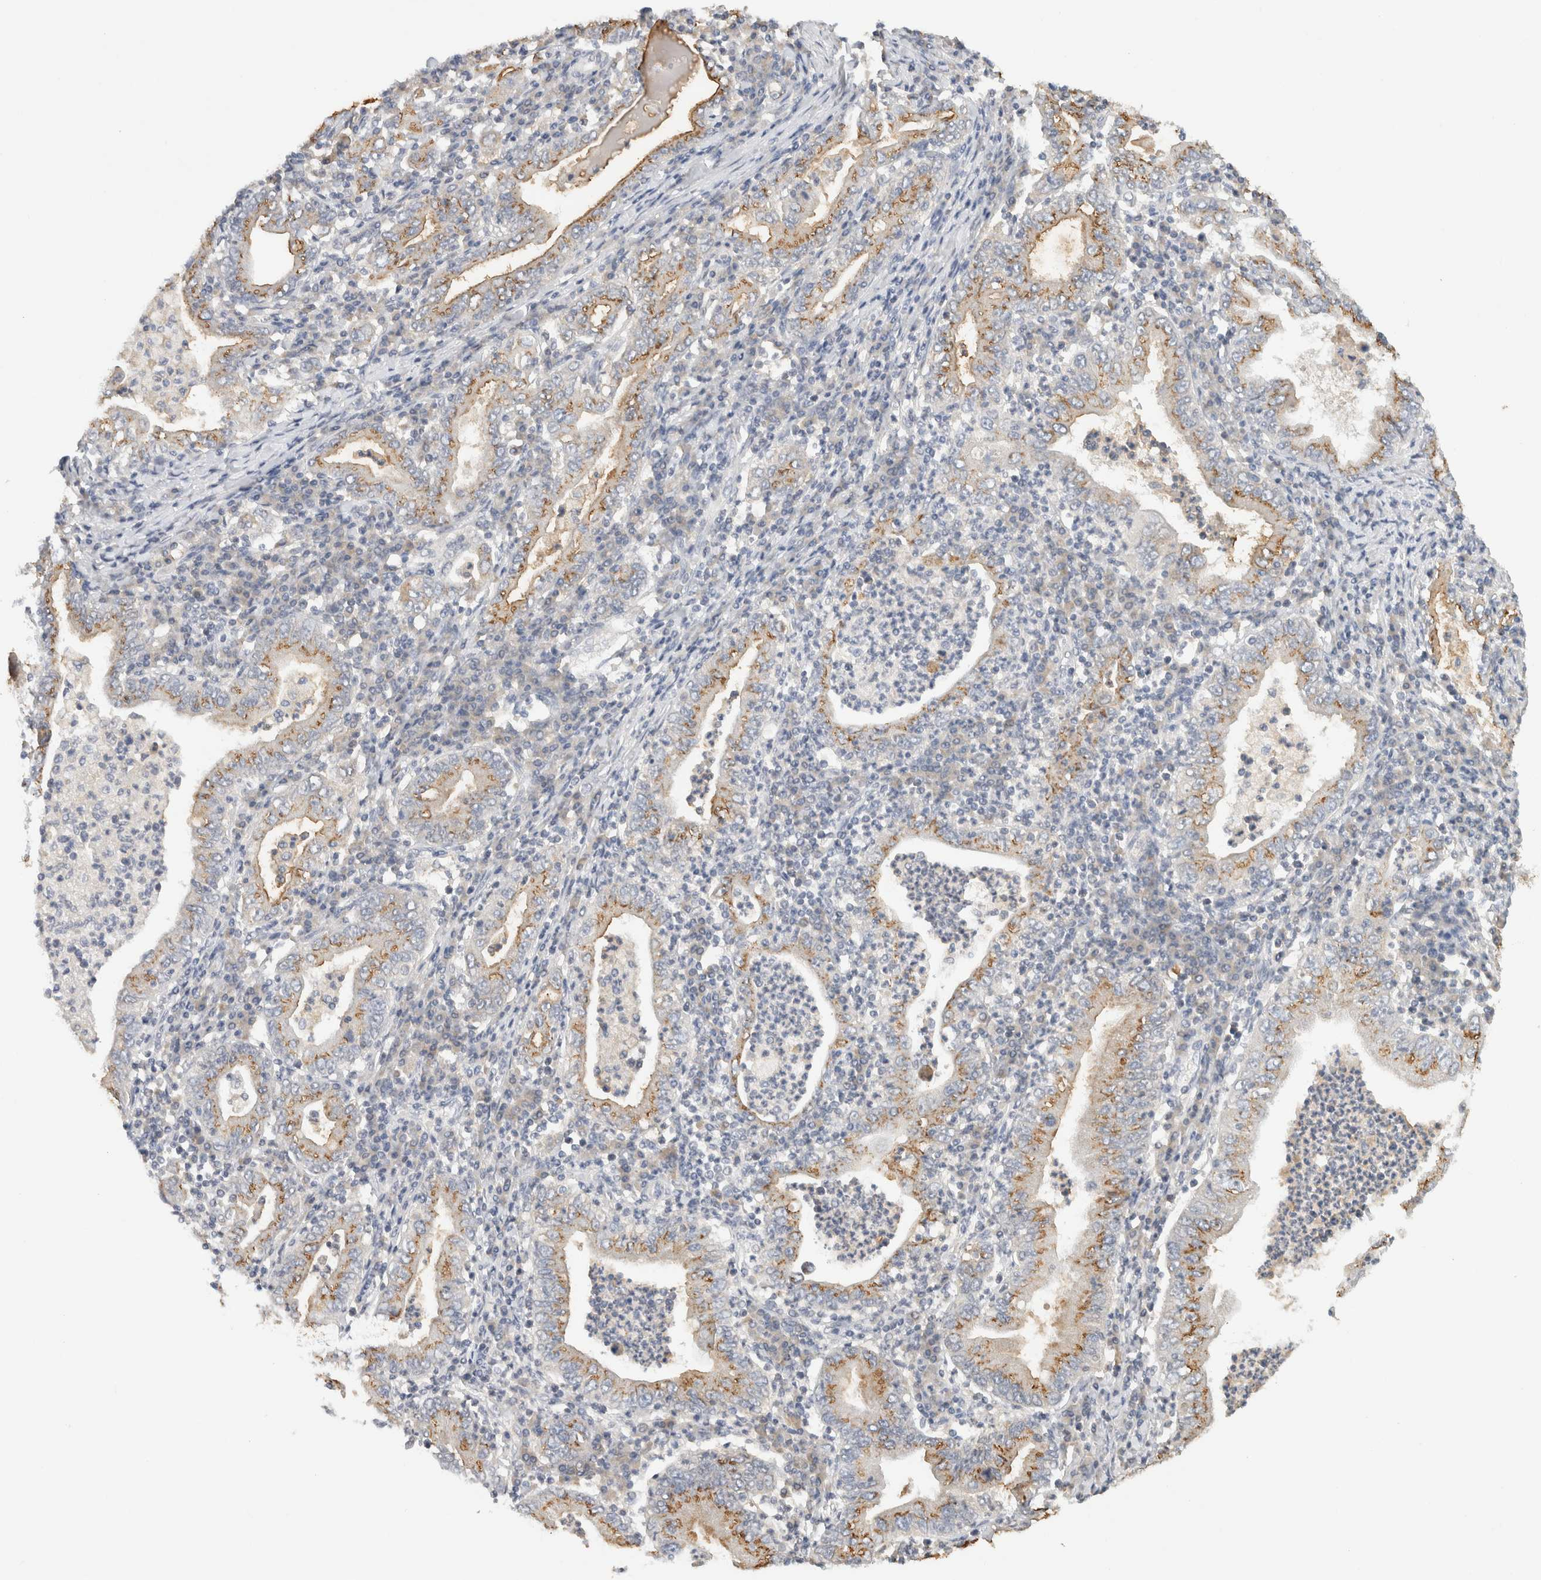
{"staining": {"intensity": "moderate", "quantity": ">75%", "location": "cytoplasmic/membranous"}, "tissue": "stomach cancer", "cell_type": "Tumor cells", "image_type": "cancer", "snomed": [{"axis": "morphology", "description": "Normal tissue, NOS"}, {"axis": "morphology", "description": "Adenocarcinoma, NOS"}, {"axis": "topography", "description": "Esophagus"}, {"axis": "topography", "description": "Stomach, upper"}, {"axis": "topography", "description": "Peripheral nerve tissue"}], "caption": "There is medium levels of moderate cytoplasmic/membranous positivity in tumor cells of stomach cancer (adenocarcinoma), as demonstrated by immunohistochemical staining (brown color).", "gene": "CHRM4", "patient": {"sex": "male", "age": 62}}